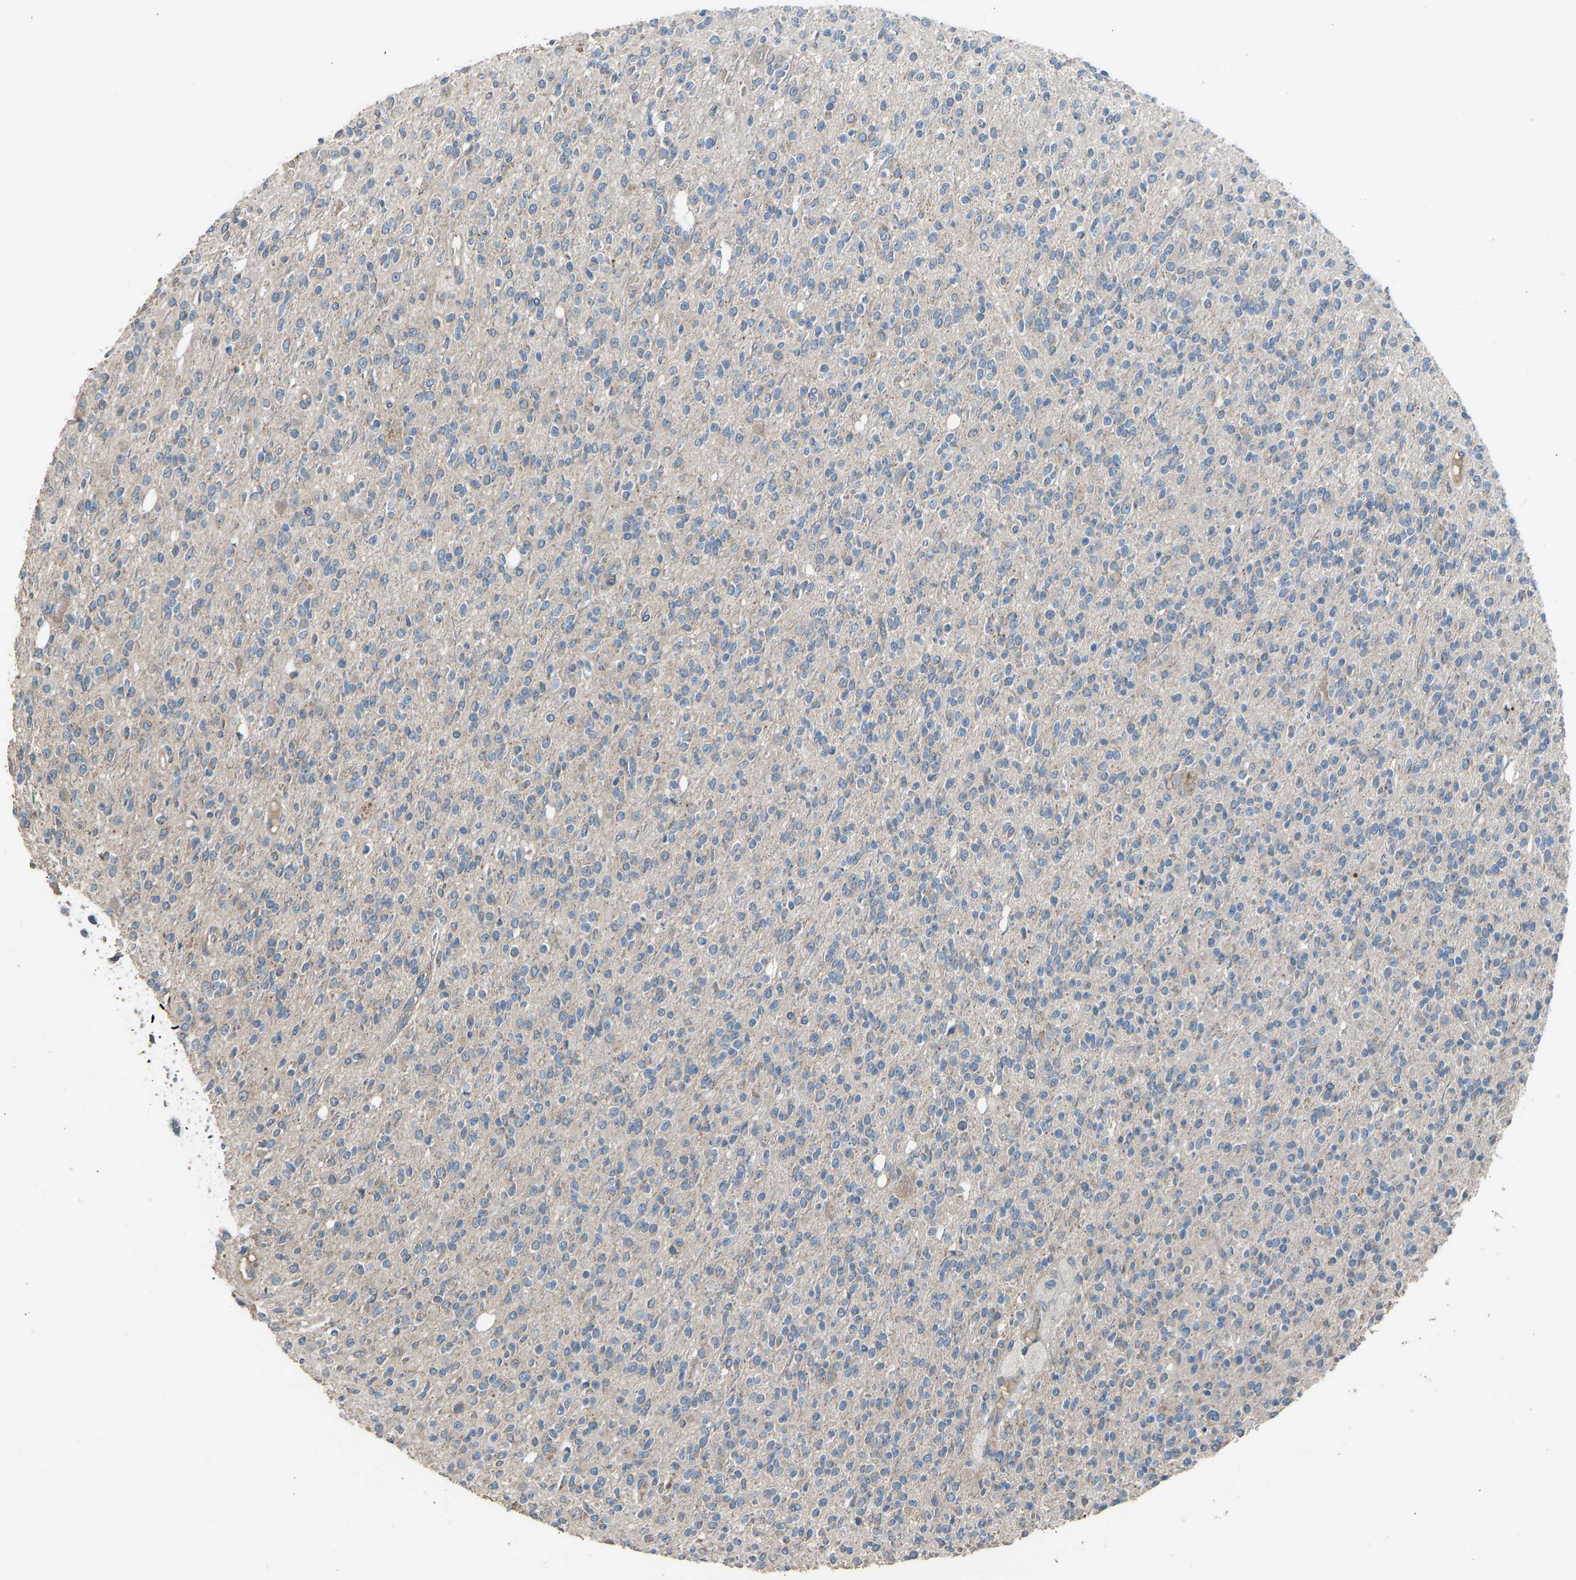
{"staining": {"intensity": "negative", "quantity": "none", "location": "none"}, "tissue": "glioma", "cell_type": "Tumor cells", "image_type": "cancer", "snomed": [{"axis": "morphology", "description": "Glioma, malignant, High grade"}, {"axis": "topography", "description": "Brain"}], "caption": "This is a micrograph of immunohistochemistry (IHC) staining of malignant glioma (high-grade), which shows no staining in tumor cells. Nuclei are stained in blue.", "gene": "TGFBR3", "patient": {"sex": "male", "age": 34}}